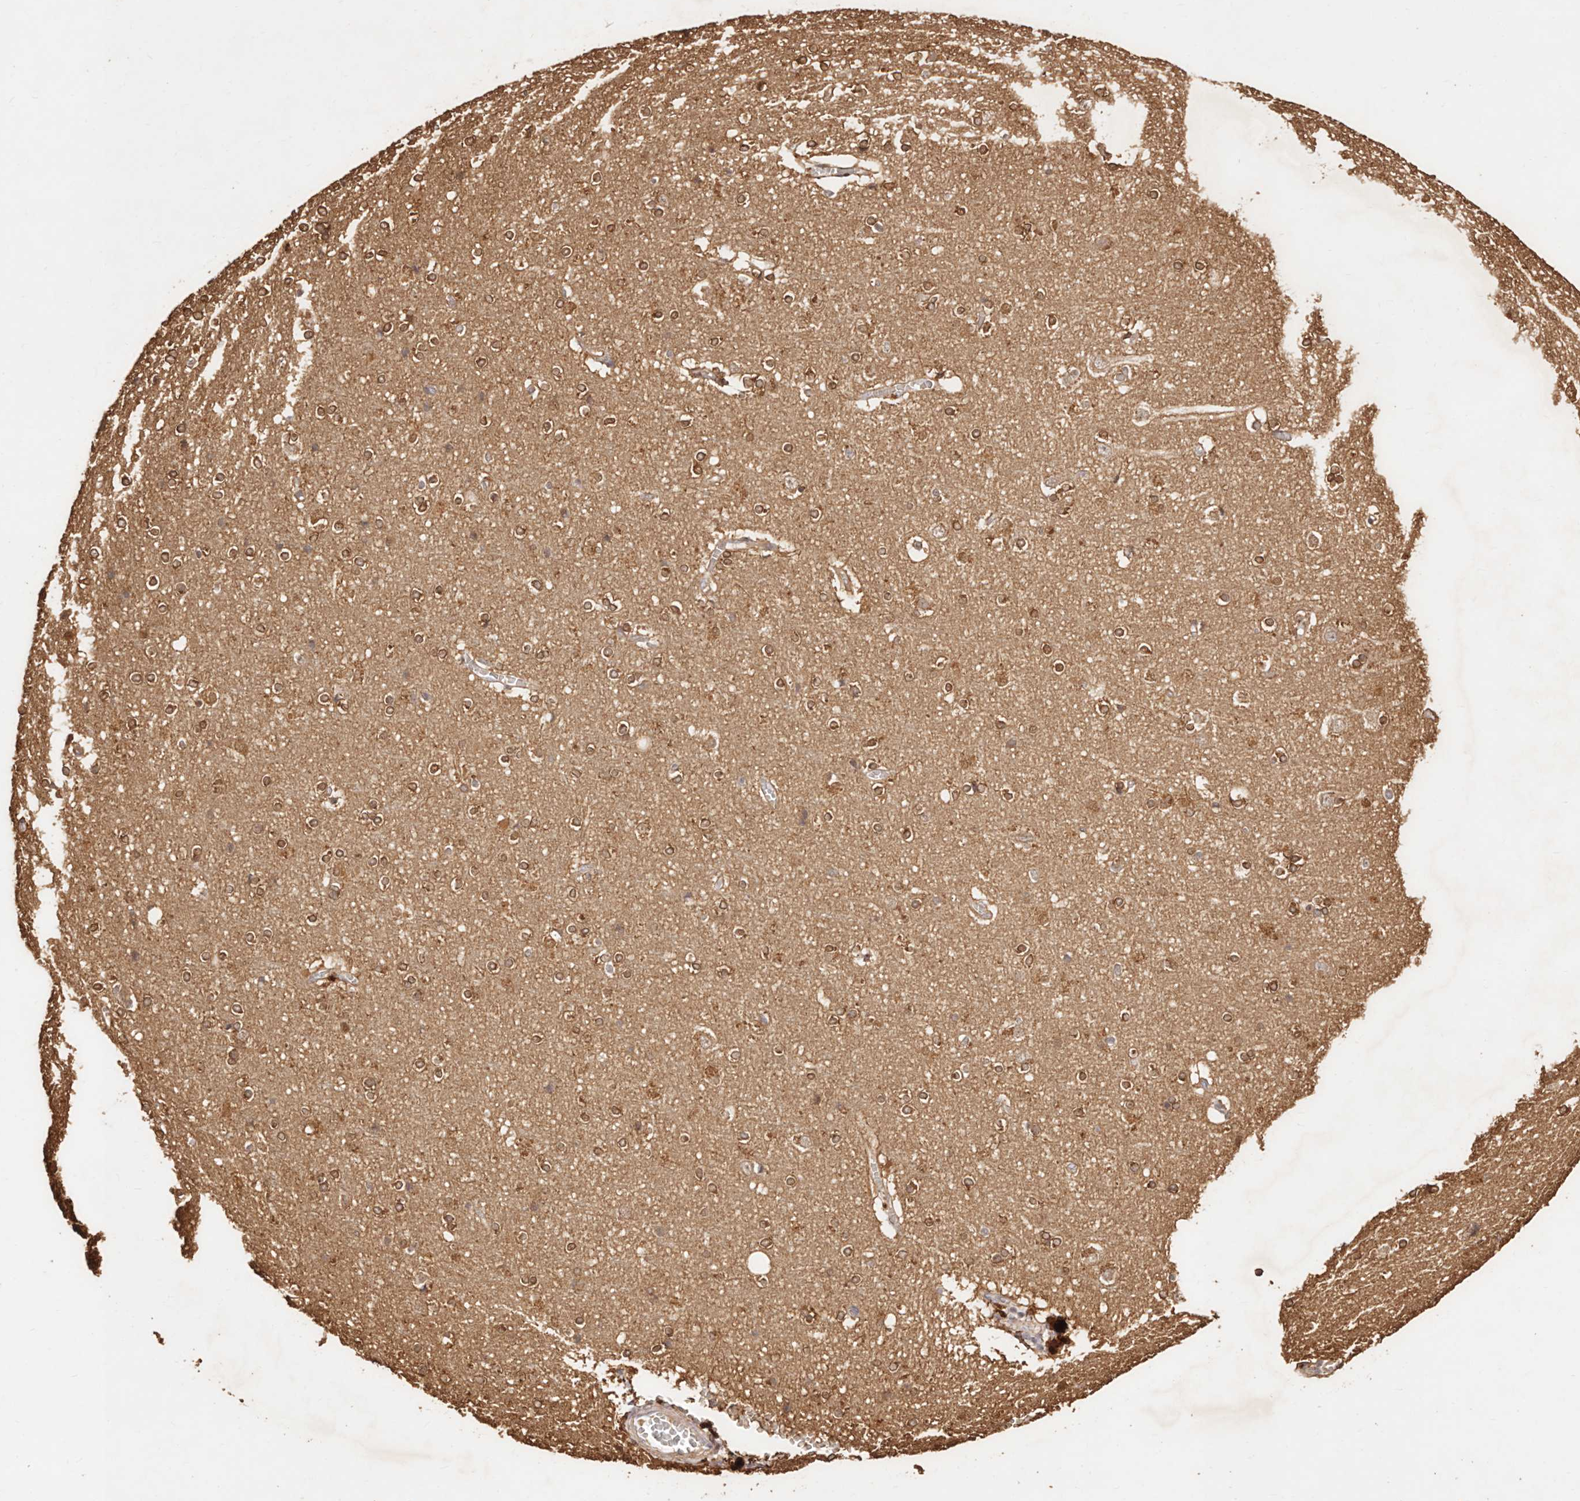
{"staining": {"intensity": "weak", "quantity": ">75%", "location": "cytoplasmic/membranous"}, "tissue": "cerebral cortex", "cell_type": "Endothelial cells", "image_type": "normal", "snomed": [{"axis": "morphology", "description": "Normal tissue, NOS"}, {"axis": "topography", "description": "Cerebral cortex"}], "caption": "A high-resolution micrograph shows IHC staining of unremarkable cerebral cortex, which displays weak cytoplasmic/membranous expression in about >75% of endothelial cells.", "gene": "CCL14", "patient": {"sex": "male", "age": 54}}